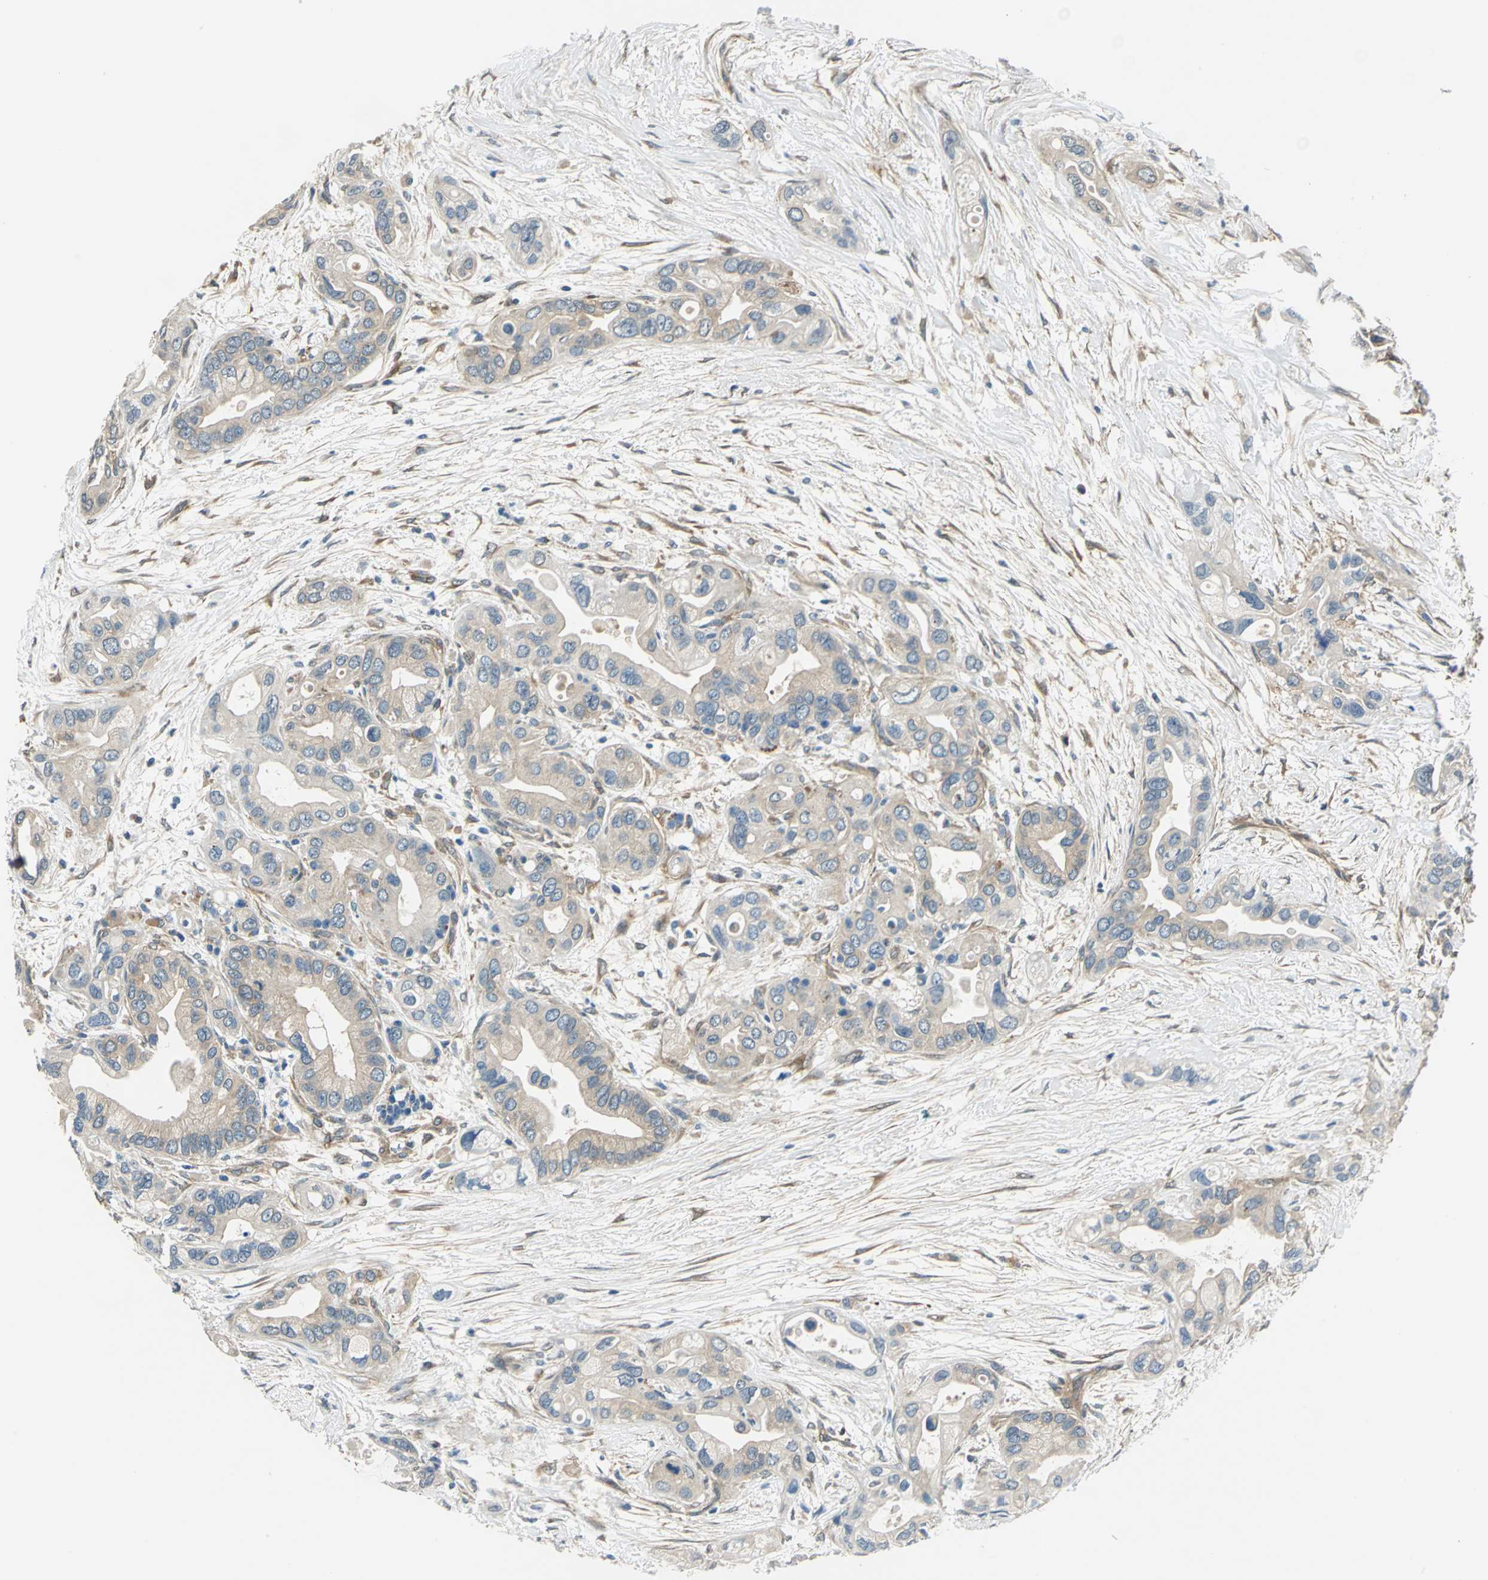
{"staining": {"intensity": "weak", "quantity": "25%-75%", "location": "cytoplasmic/membranous"}, "tissue": "pancreatic cancer", "cell_type": "Tumor cells", "image_type": "cancer", "snomed": [{"axis": "morphology", "description": "Adenocarcinoma, NOS"}, {"axis": "topography", "description": "Pancreas"}], "caption": "Brown immunohistochemical staining in pancreatic cancer (adenocarcinoma) demonstrates weak cytoplasmic/membranous positivity in approximately 25%-75% of tumor cells.", "gene": "CDC42EP1", "patient": {"sex": "female", "age": 77}}